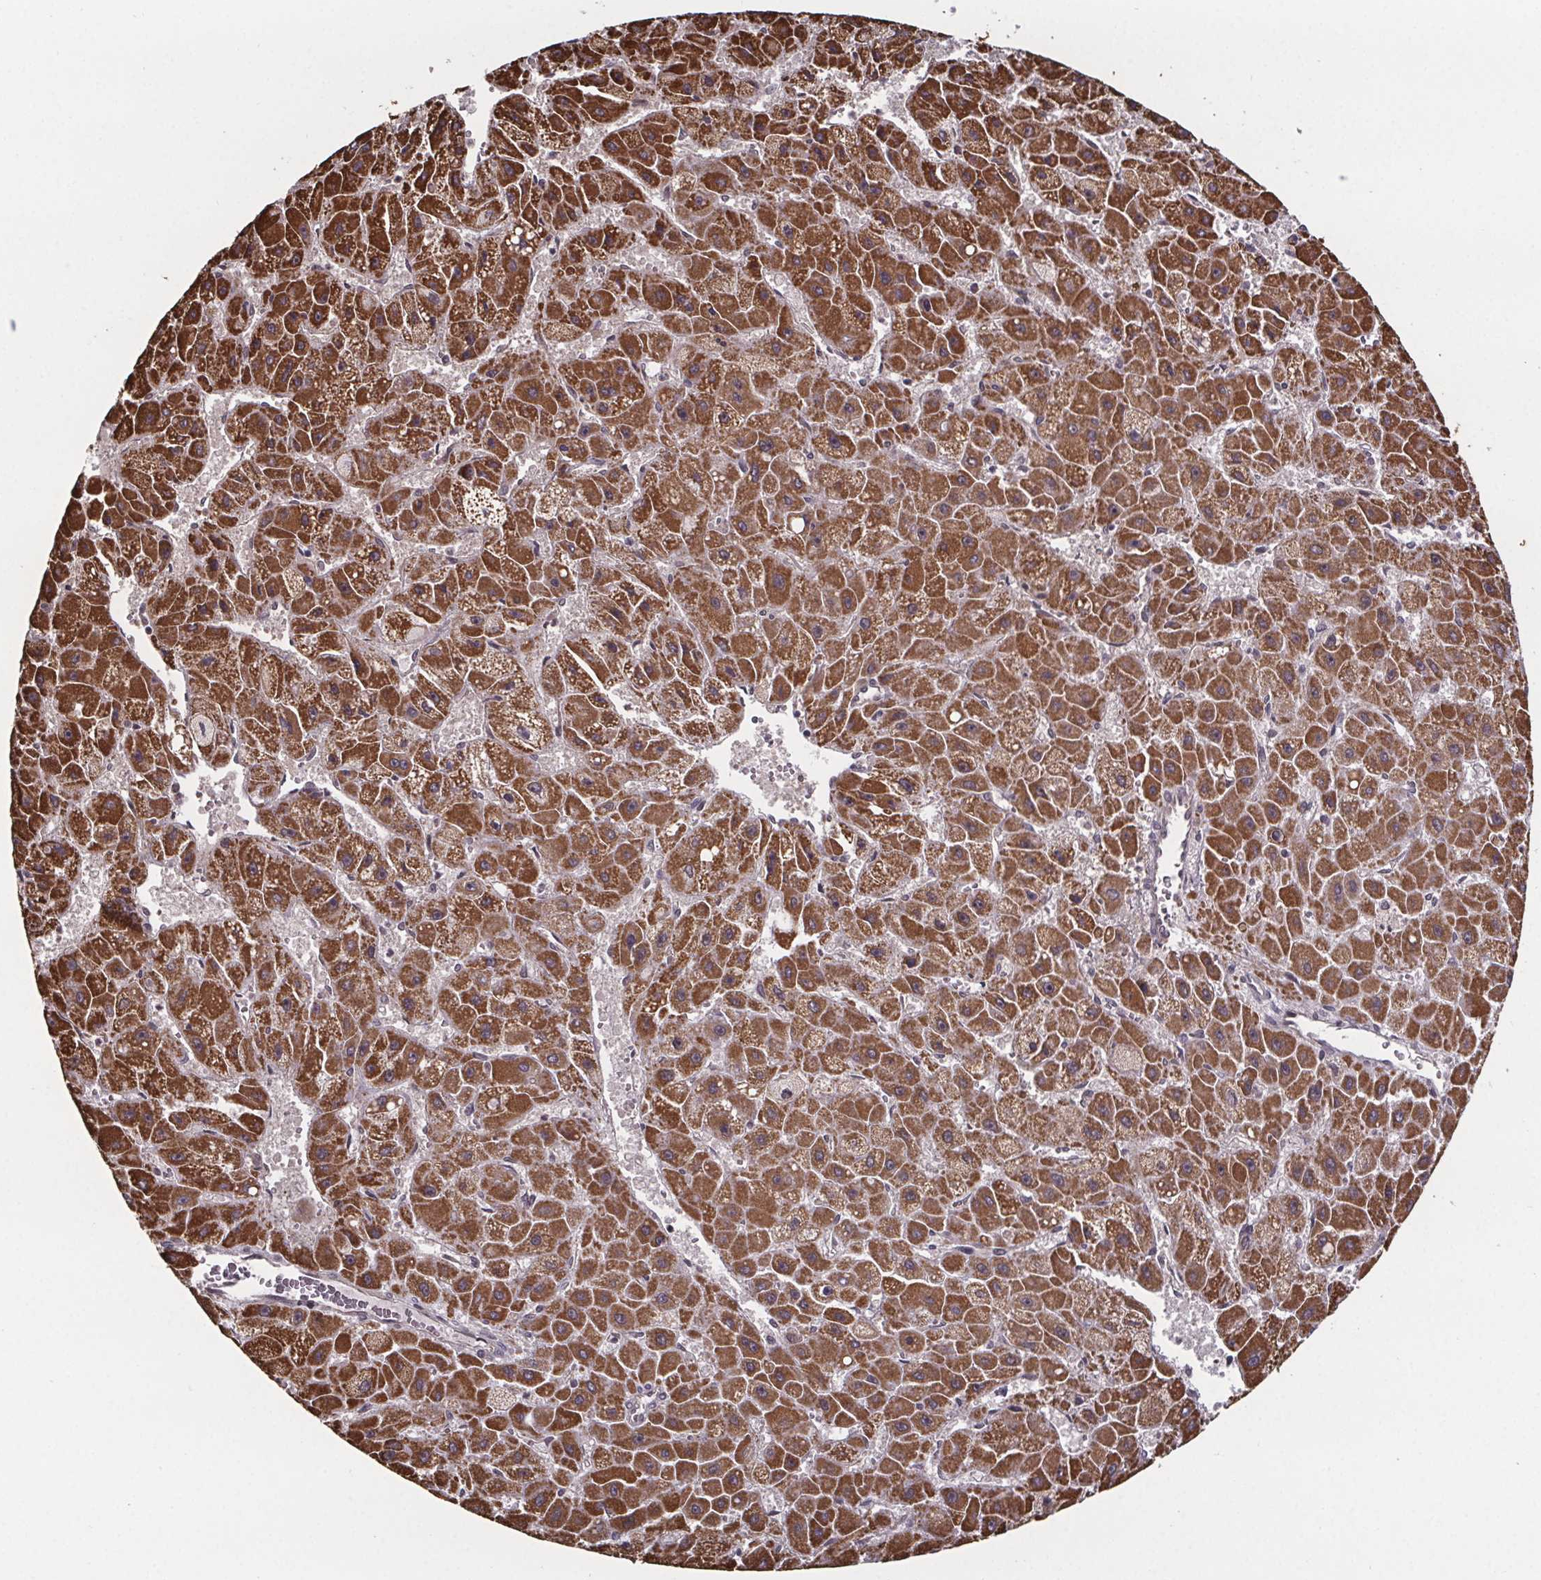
{"staining": {"intensity": "strong", "quantity": ">75%", "location": "cytoplasmic/membranous"}, "tissue": "liver cancer", "cell_type": "Tumor cells", "image_type": "cancer", "snomed": [{"axis": "morphology", "description": "Carcinoma, Hepatocellular, NOS"}, {"axis": "topography", "description": "Liver"}], "caption": "Immunohistochemistry of liver cancer reveals high levels of strong cytoplasmic/membranous staining in approximately >75% of tumor cells. (Brightfield microscopy of DAB IHC at high magnification).", "gene": "SAT1", "patient": {"sex": "female", "age": 25}}